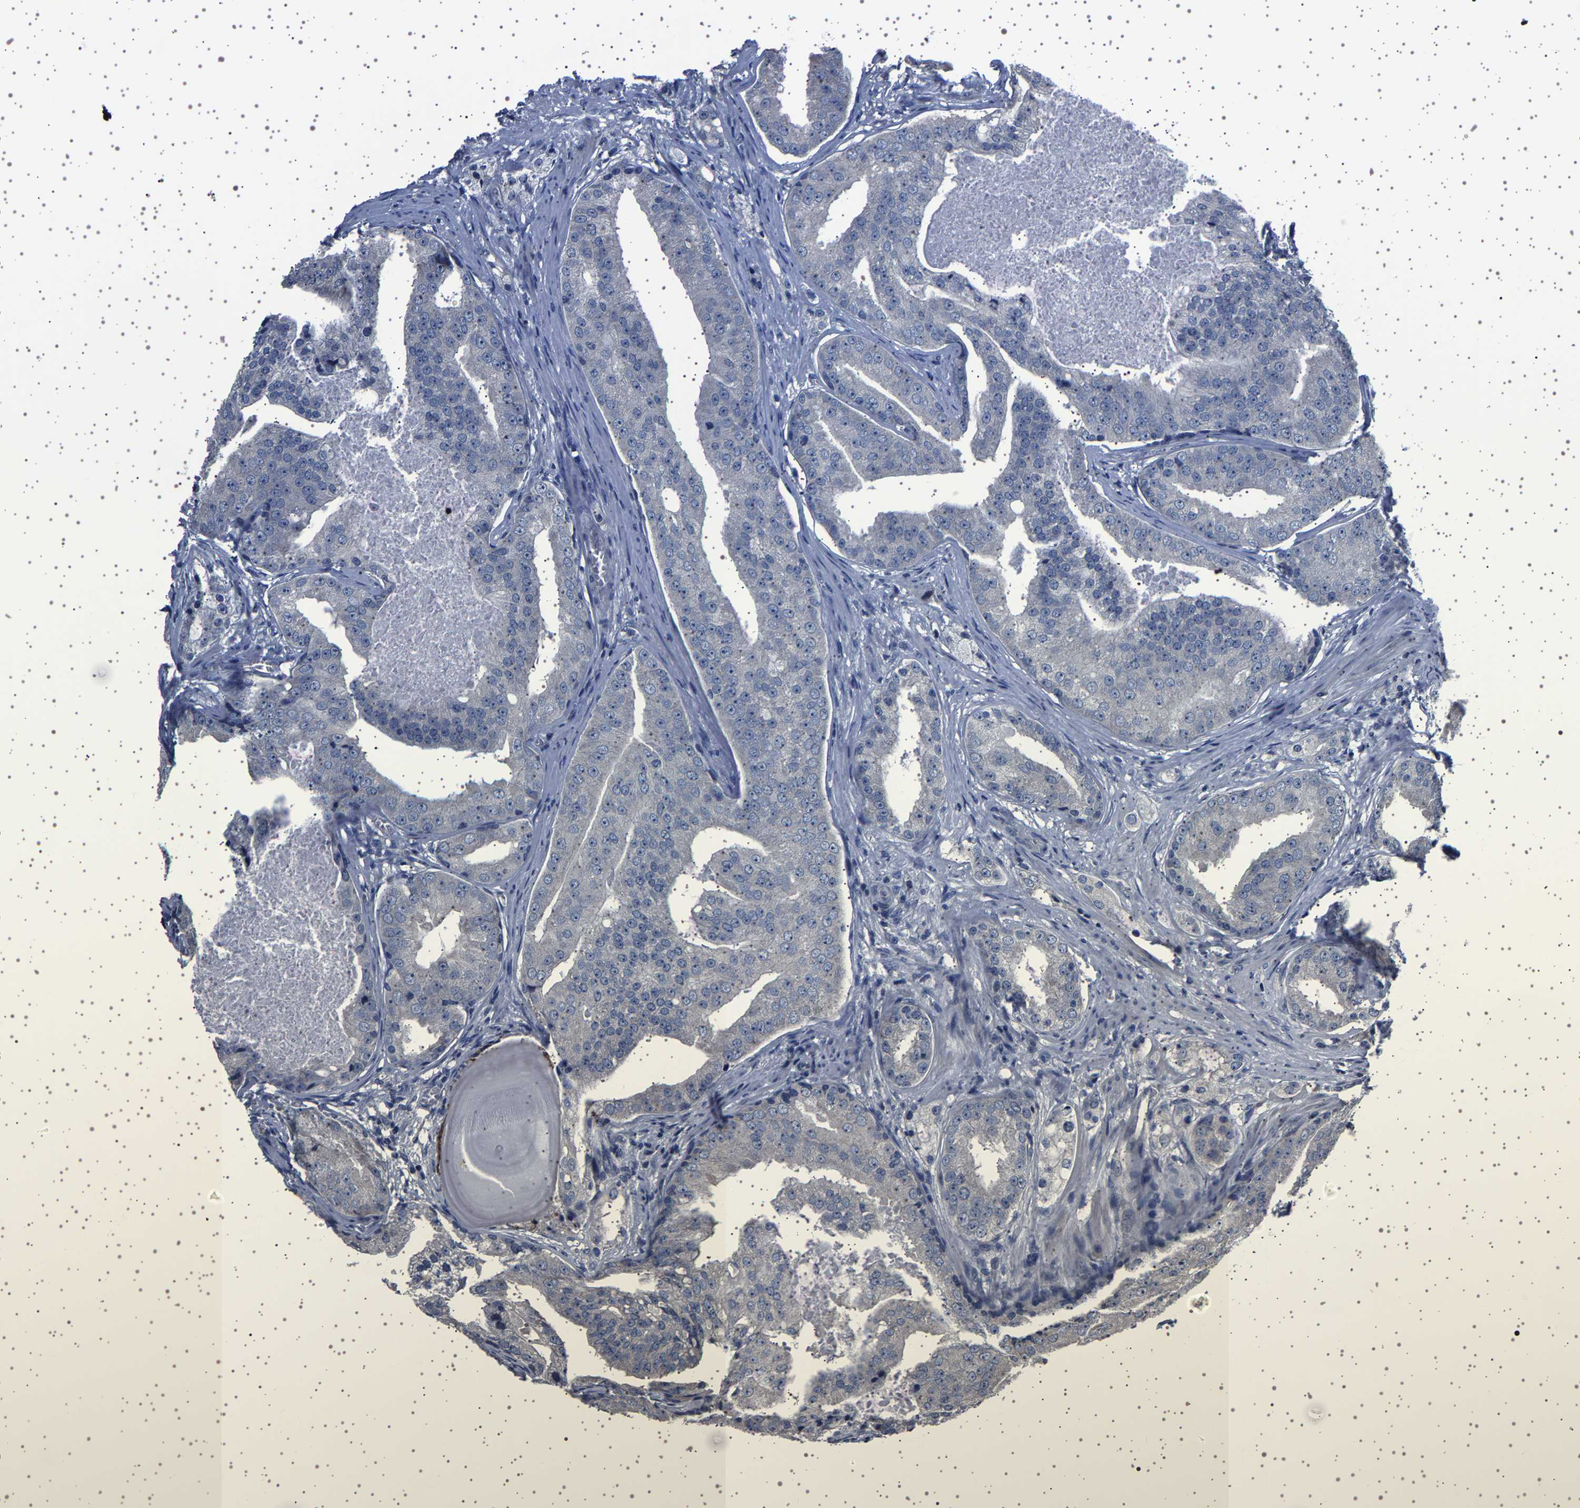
{"staining": {"intensity": "negative", "quantity": "none", "location": "none"}, "tissue": "prostate cancer", "cell_type": "Tumor cells", "image_type": "cancer", "snomed": [{"axis": "morphology", "description": "Adenocarcinoma, High grade"}, {"axis": "topography", "description": "Prostate"}], "caption": "Immunohistochemistry (IHC) photomicrograph of prostate cancer stained for a protein (brown), which demonstrates no staining in tumor cells.", "gene": "IL10RB", "patient": {"sex": "male", "age": 68}}